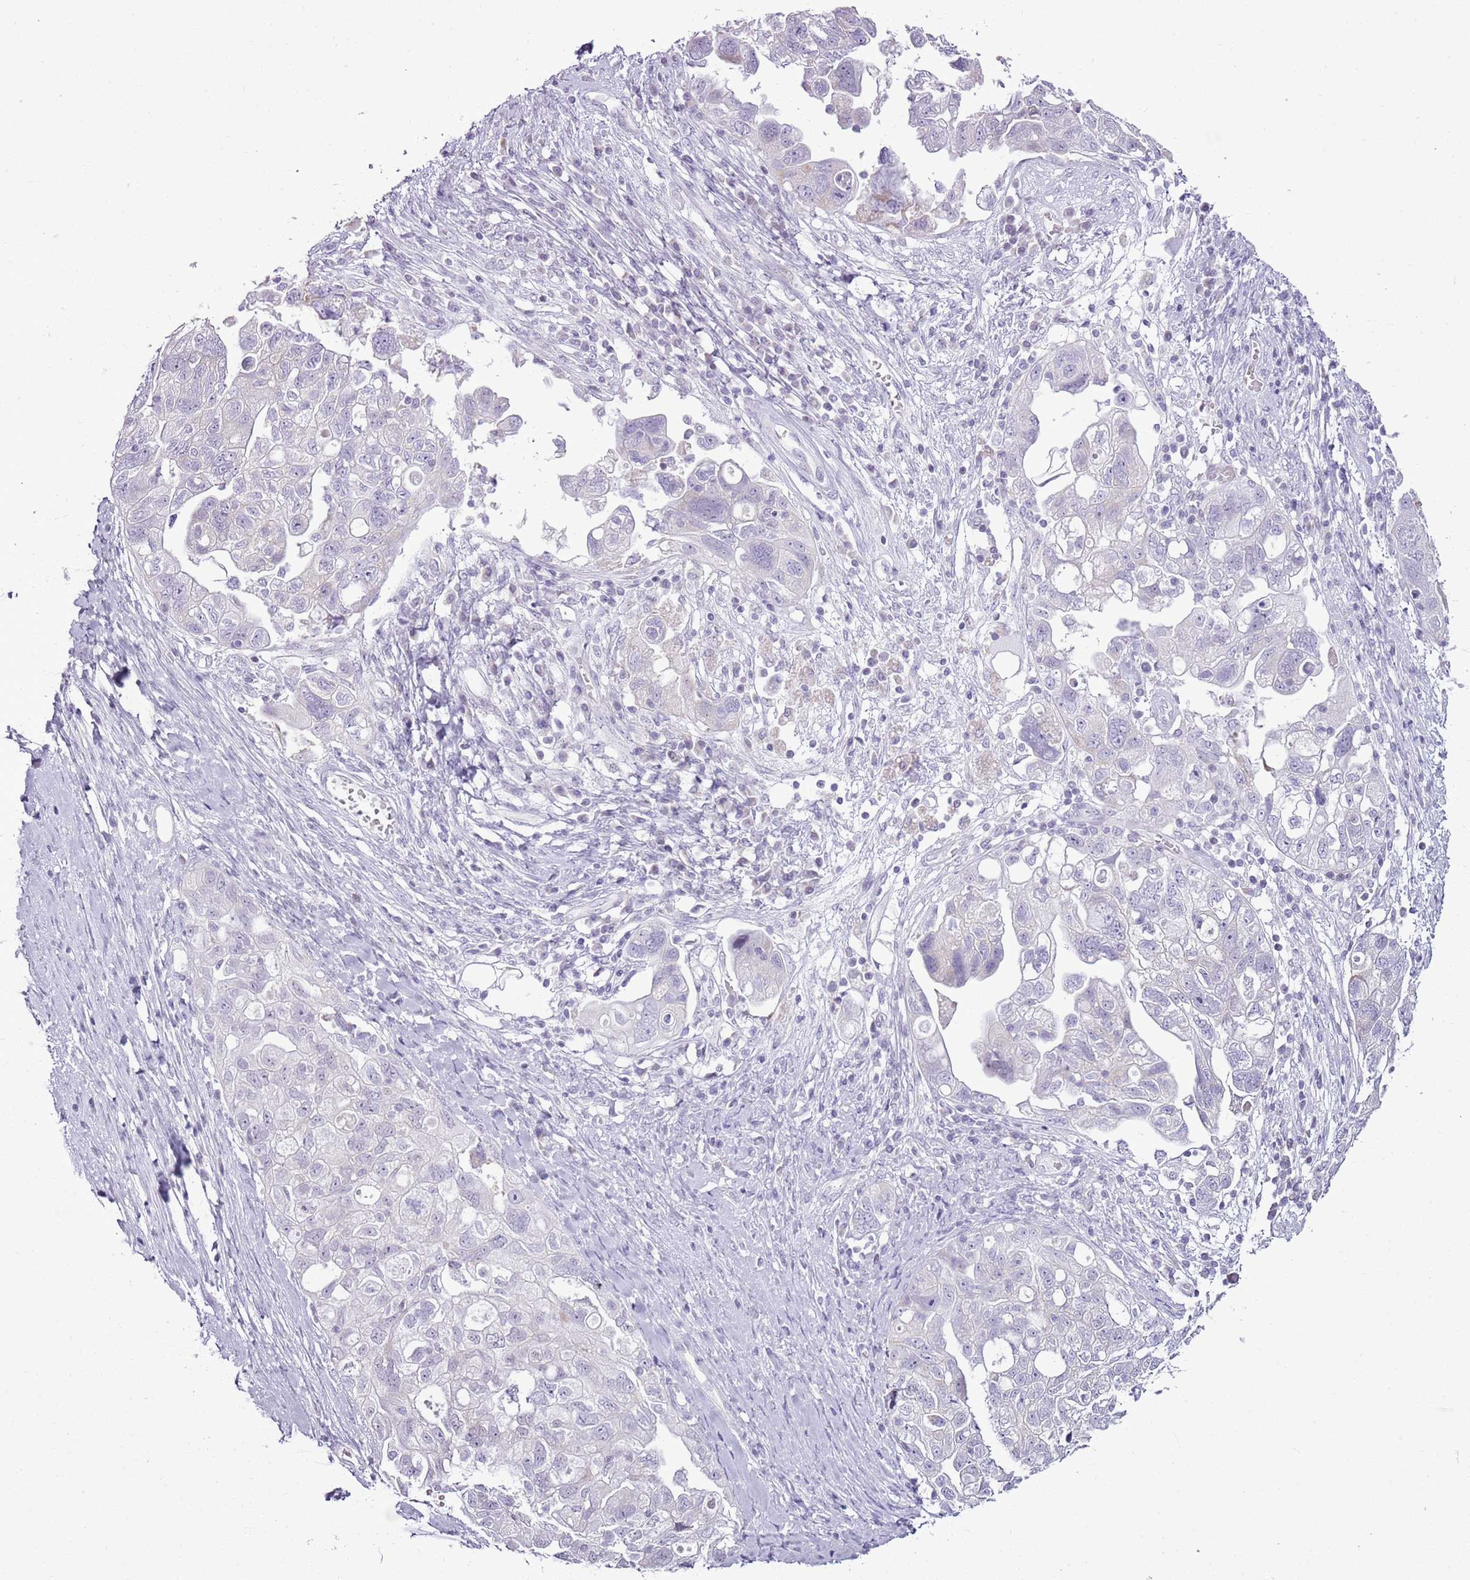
{"staining": {"intensity": "negative", "quantity": "none", "location": "none"}, "tissue": "ovarian cancer", "cell_type": "Tumor cells", "image_type": "cancer", "snomed": [{"axis": "morphology", "description": "Carcinoma, NOS"}, {"axis": "morphology", "description": "Cystadenocarcinoma, serous, NOS"}, {"axis": "topography", "description": "Ovary"}], "caption": "This is a histopathology image of IHC staining of carcinoma (ovarian), which shows no positivity in tumor cells.", "gene": "RPL3L", "patient": {"sex": "female", "age": 69}}